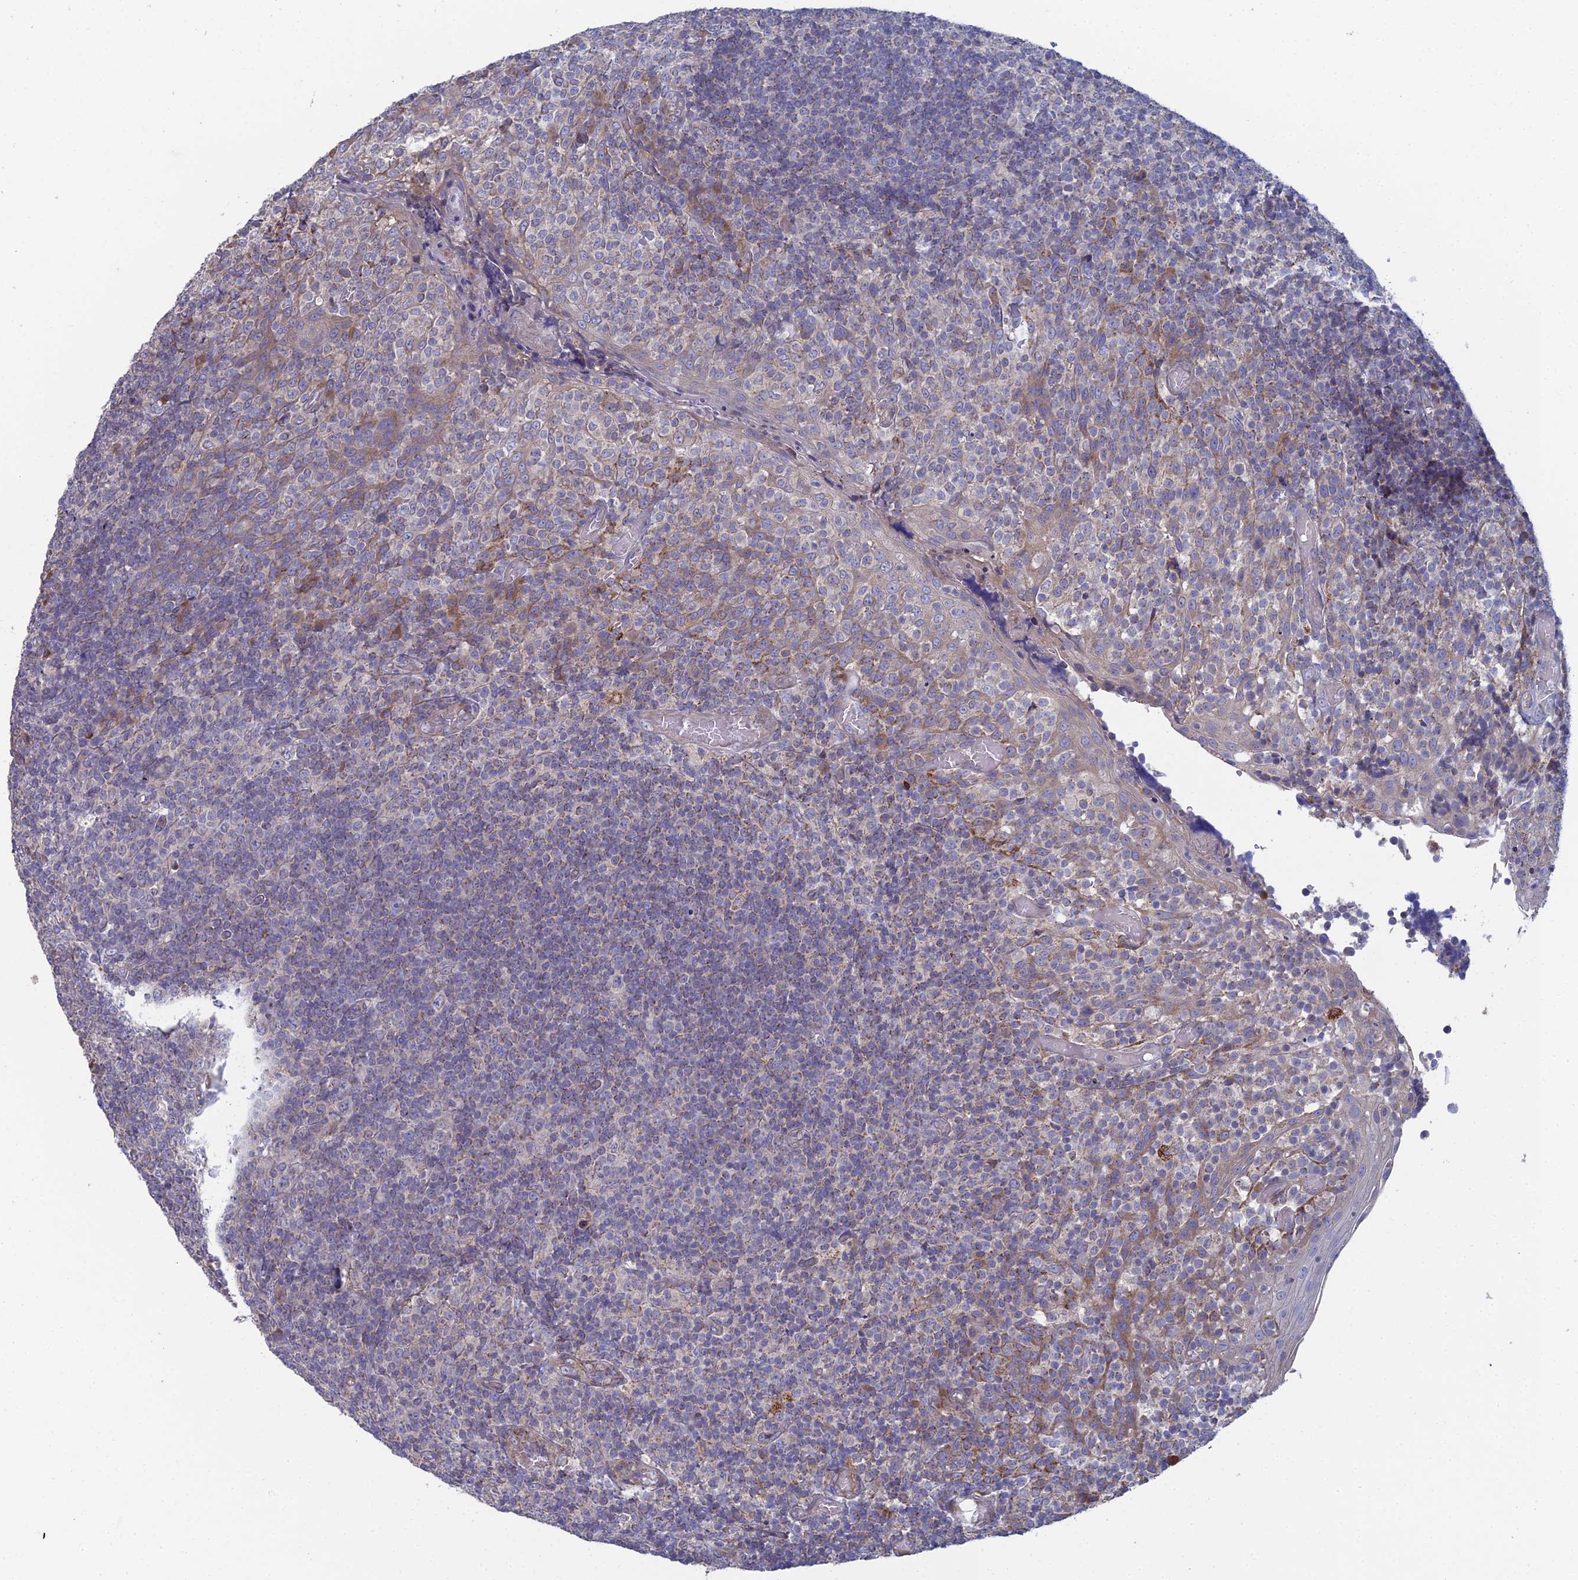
{"staining": {"intensity": "negative", "quantity": "none", "location": "none"}, "tissue": "tonsil", "cell_type": "Germinal center cells", "image_type": "normal", "snomed": [{"axis": "morphology", "description": "Normal tissue, NOS"}, {"axis": "topography", "description": "Tonsil"}], "caption": "This is an immunohistochemistry (IHC) histopathology image of unremarkable tonsil. There is no expression in germinal center cells.", "gene": "ARL16", "patient": {"sex": "female", "age": 19}}